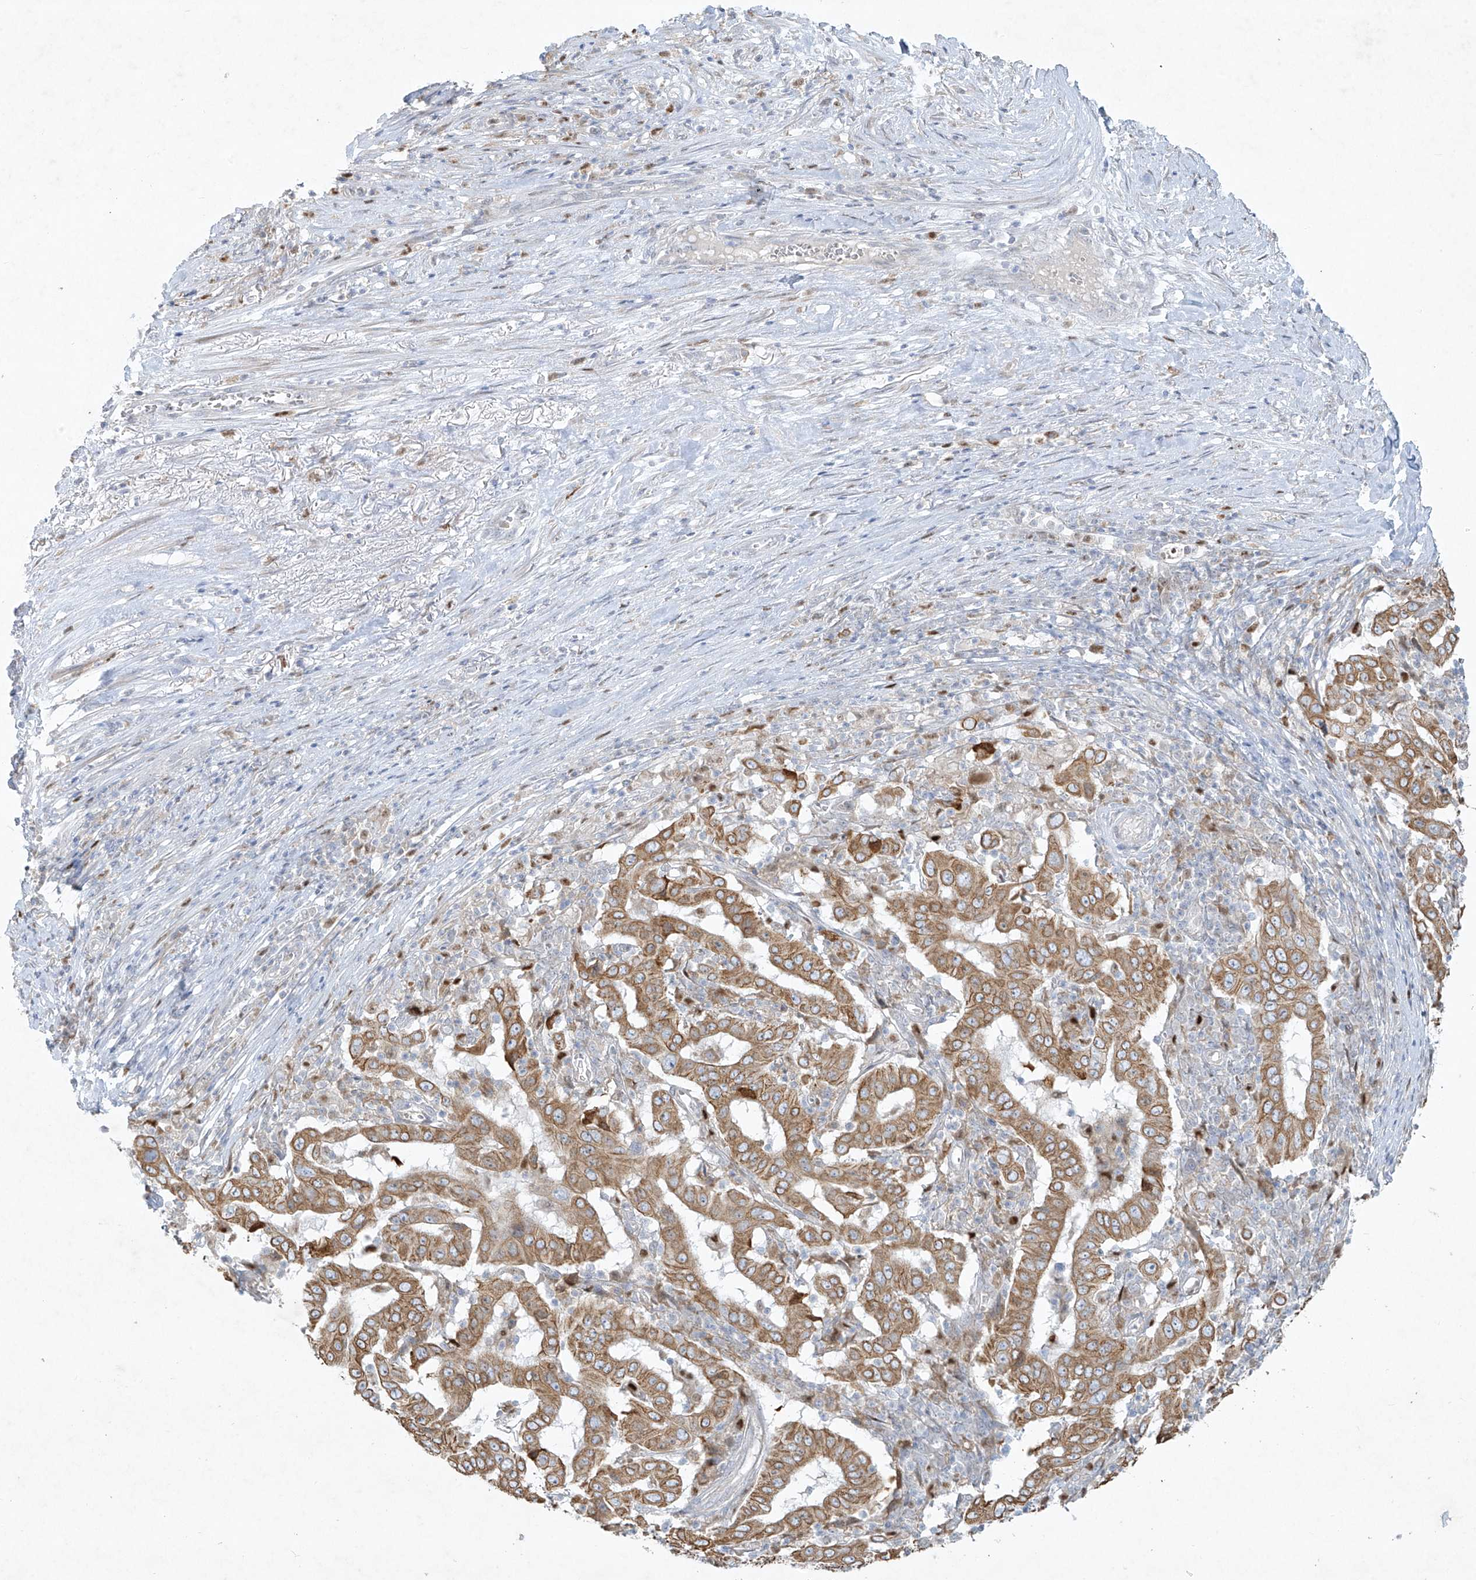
{"staining": {"intensity": "moderate", "quantity": ">75%", "location": "cytoplasmic/membranous"}, "tissue": "pancreatic cancer", "cell_type": "Tumor cells", "image_type": "cancer", "snomed": [{"axis": "morphology", "description": "Adenocarcinoma, NOS"}, {"axis": "topography", "description": "Pancreas"}], "caption": "An image of human pancreatic cancer stained for a protein shows moderate cytoplasmic/membranous brown staining in tumor cells.", "gene": "TUBE1", "patient": {"sex": "male", "age": 63}}